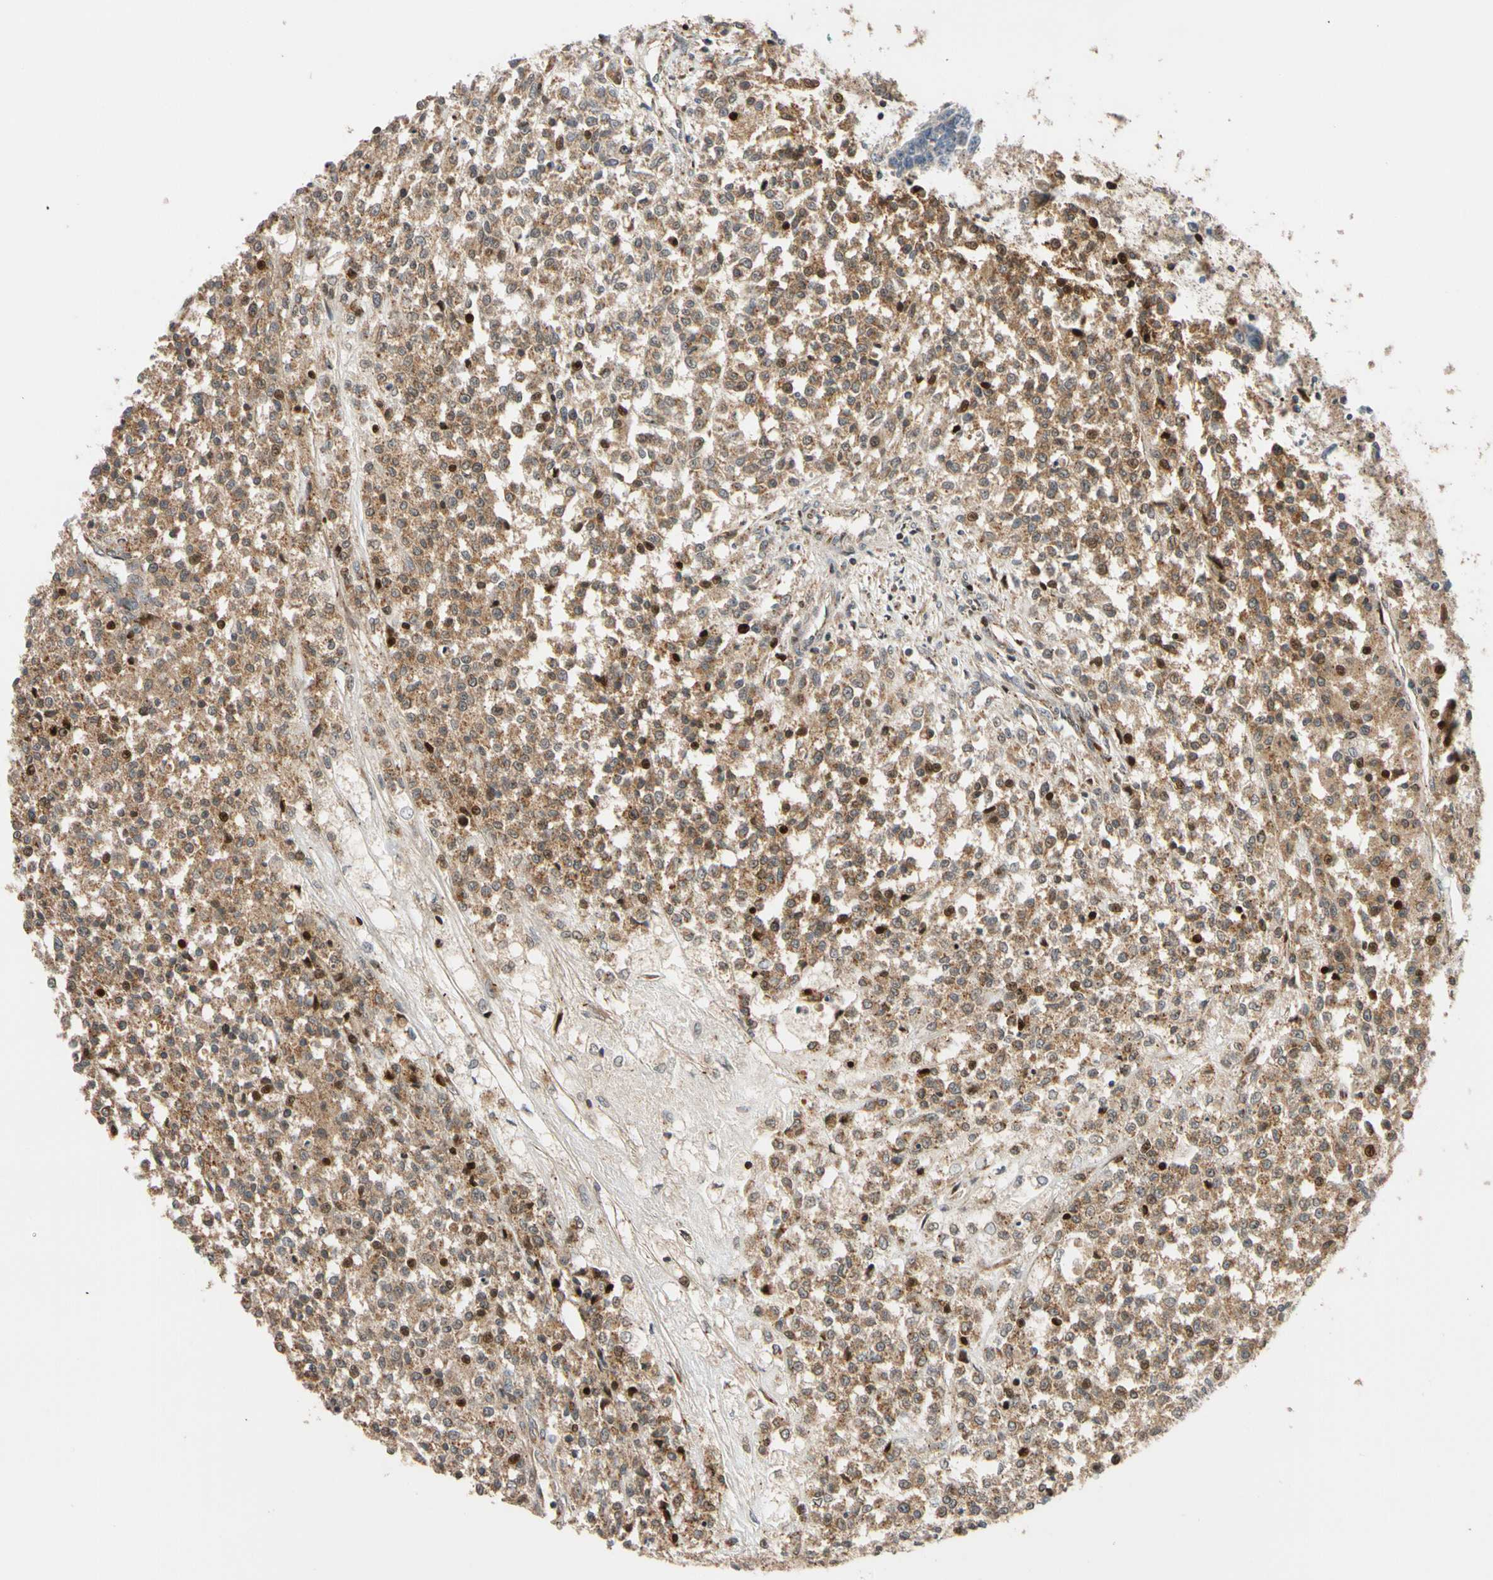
{"staining": {"intensity": "moderate", "quantity": ">75%", "location": "cytoplasmic/membranous"}, "tissue": "testis cancer", "cell_type": "Tumor cells", "image_type": "cancer", "snomed": [{"axis": "morphology", "description": "Seminoma, NOS"}, {"axis": "topography", "description": "Testis"}], "caption": "The micrograph exhibits a brown stain indicating the presence of a protein in the cytoplasmic/membranous of tumor cells in testis seminoma.", "gene": "IP6K2", "patient": {"sex": "male", "age": 59}}